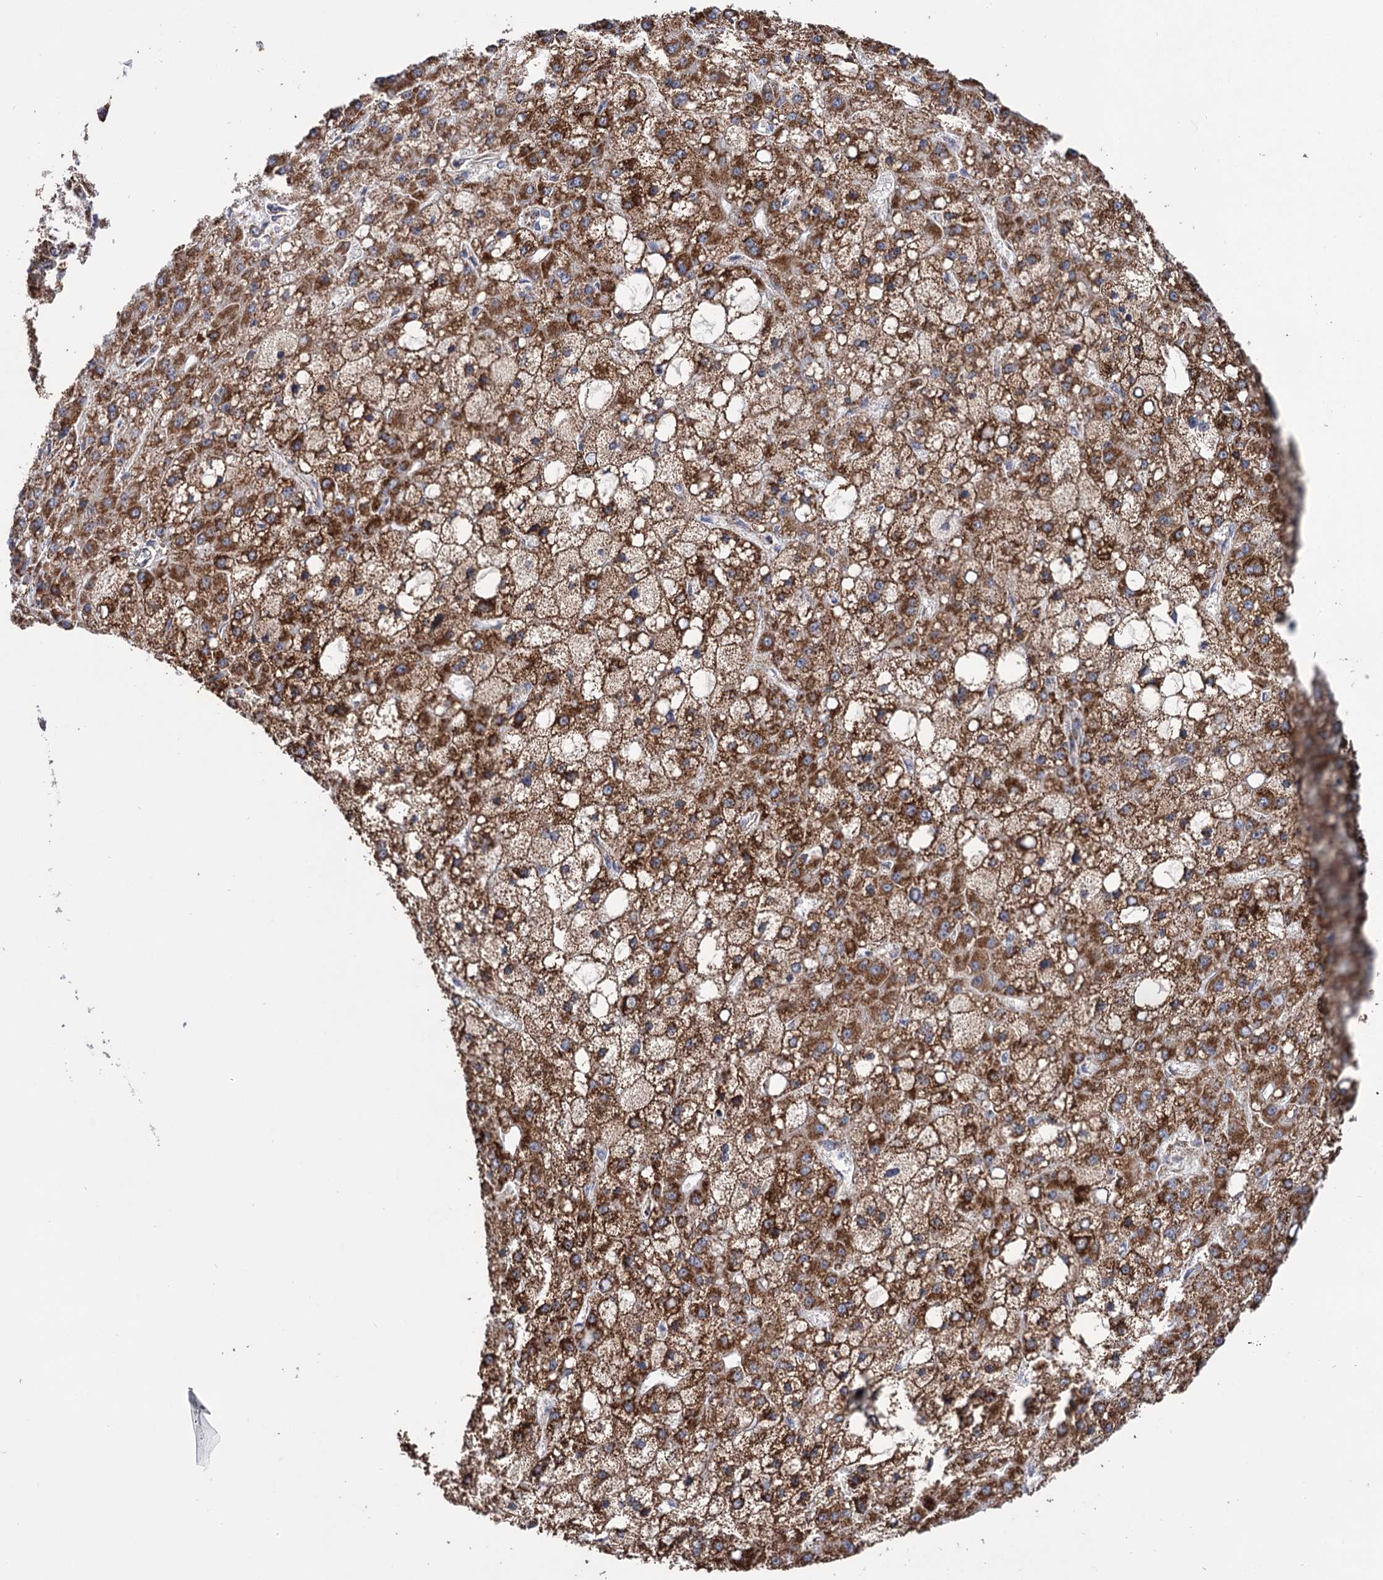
{"staining": {"intensity": "strong", "quantity": ">75%", "location": "cytoplasmic/membranous"}, "tissue": "liver cancer", "cell_type": "Tumor cells", "image_type": "cancer", "snomed": [{"axis": "morphology", "description": "Carcinoma, Hepatocellular, NOS"}, {"axis": "topography", "description": "Liver"}], "caption": "High-power microscopy captured an immunohistochemistry (IHC) photomicrograph of liver cancer, revealing strong cytoplasmic/membranous positivity in approximately >75% of tumor cells.", "gene": "ABHD10", "patient": {"sex": "male", "age": 67}}